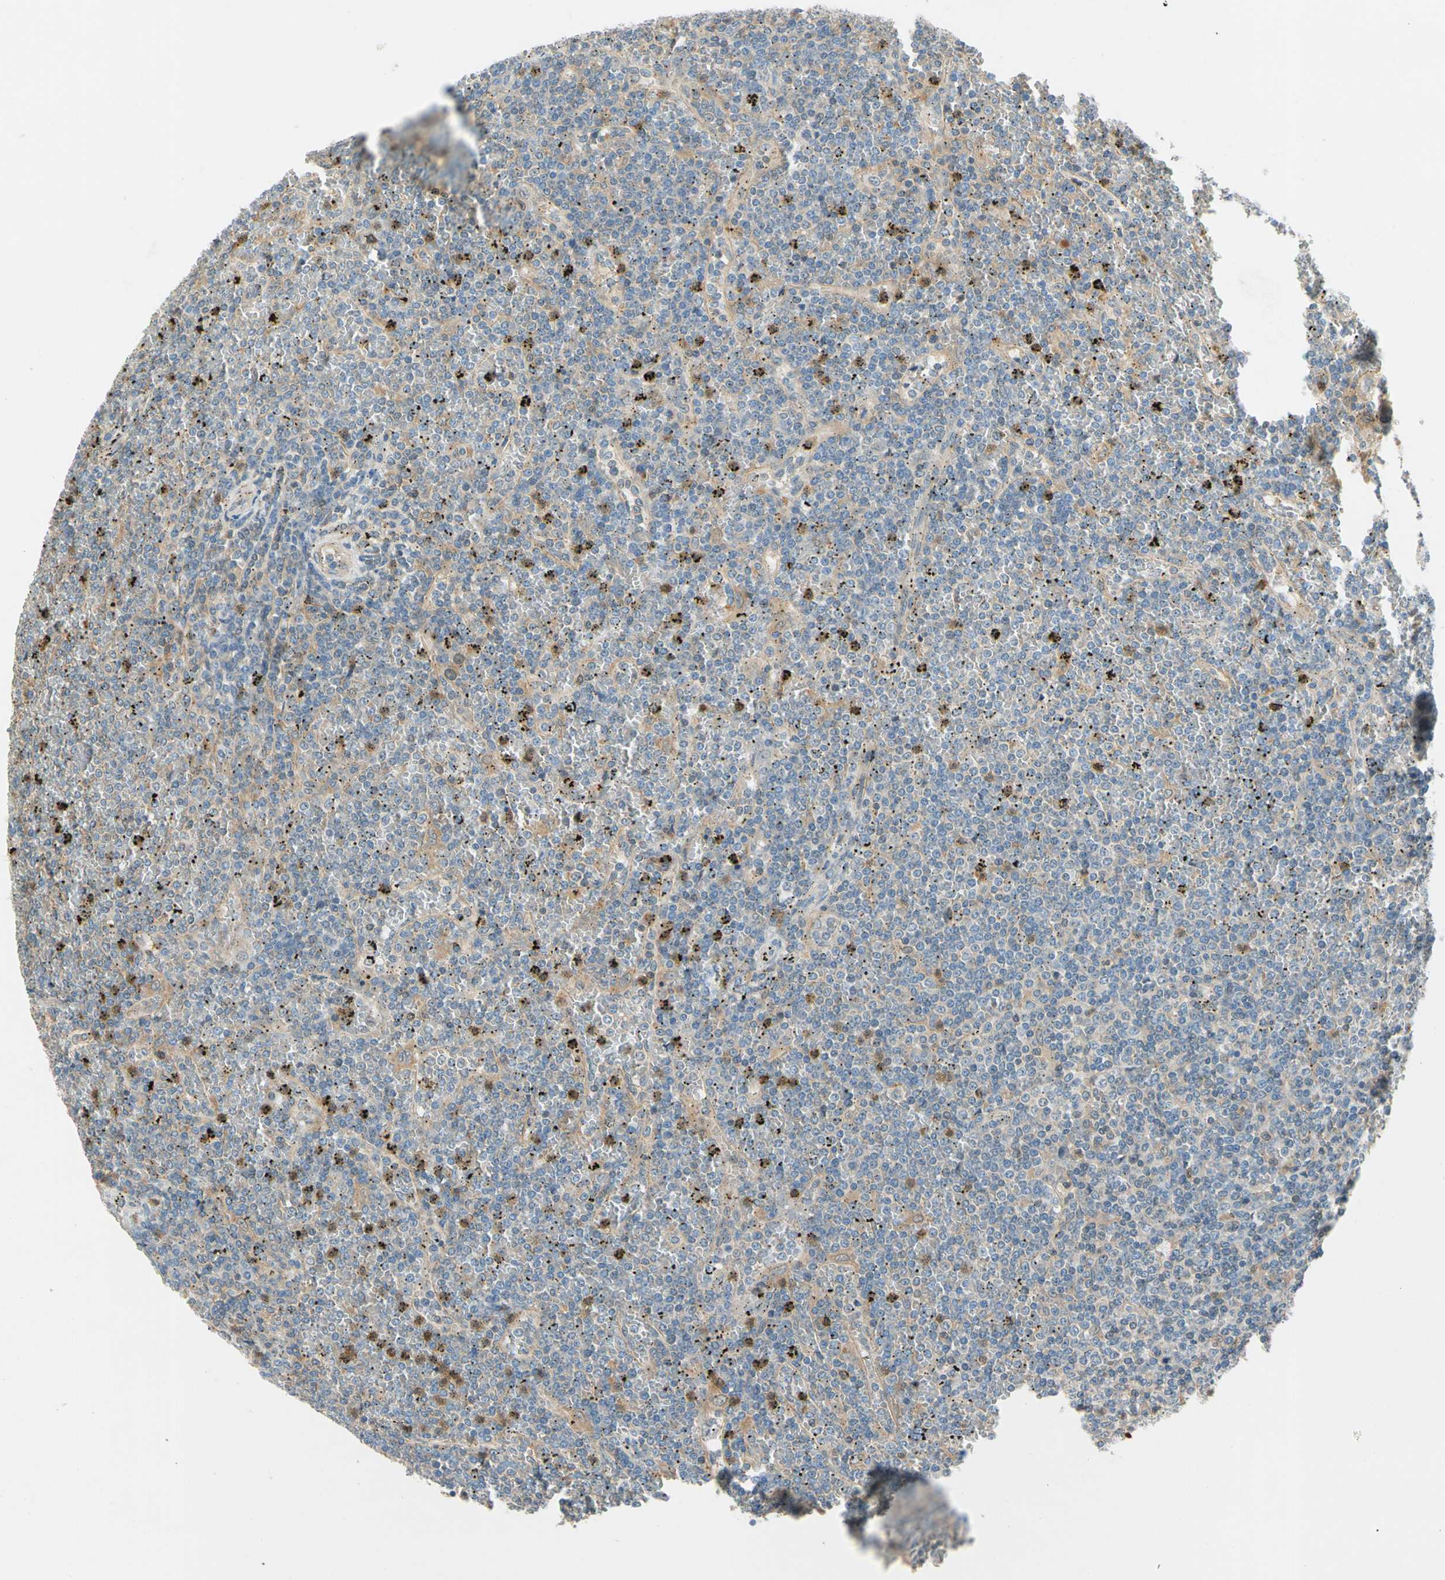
{"staining": {"intensity": "moderate", "quantity": "<25%", "location": "cytoplasmic/membranous"}, "tissue": "lymphoma", "cell_type": "Tumor cells", "image_type": "cancer", "snomed": [{"axis": "morphology", "description": "Malignant lymphoma, non-Hodgkin's type, Low grade"}, {"axis": "topography", "description": "Spleen"}], "caption": "Lymphoma stained with a protein marker shows moderate staining in tumor cells.", "gene": "WIPI1", "patient": {"sex": "female", "age": 19}}